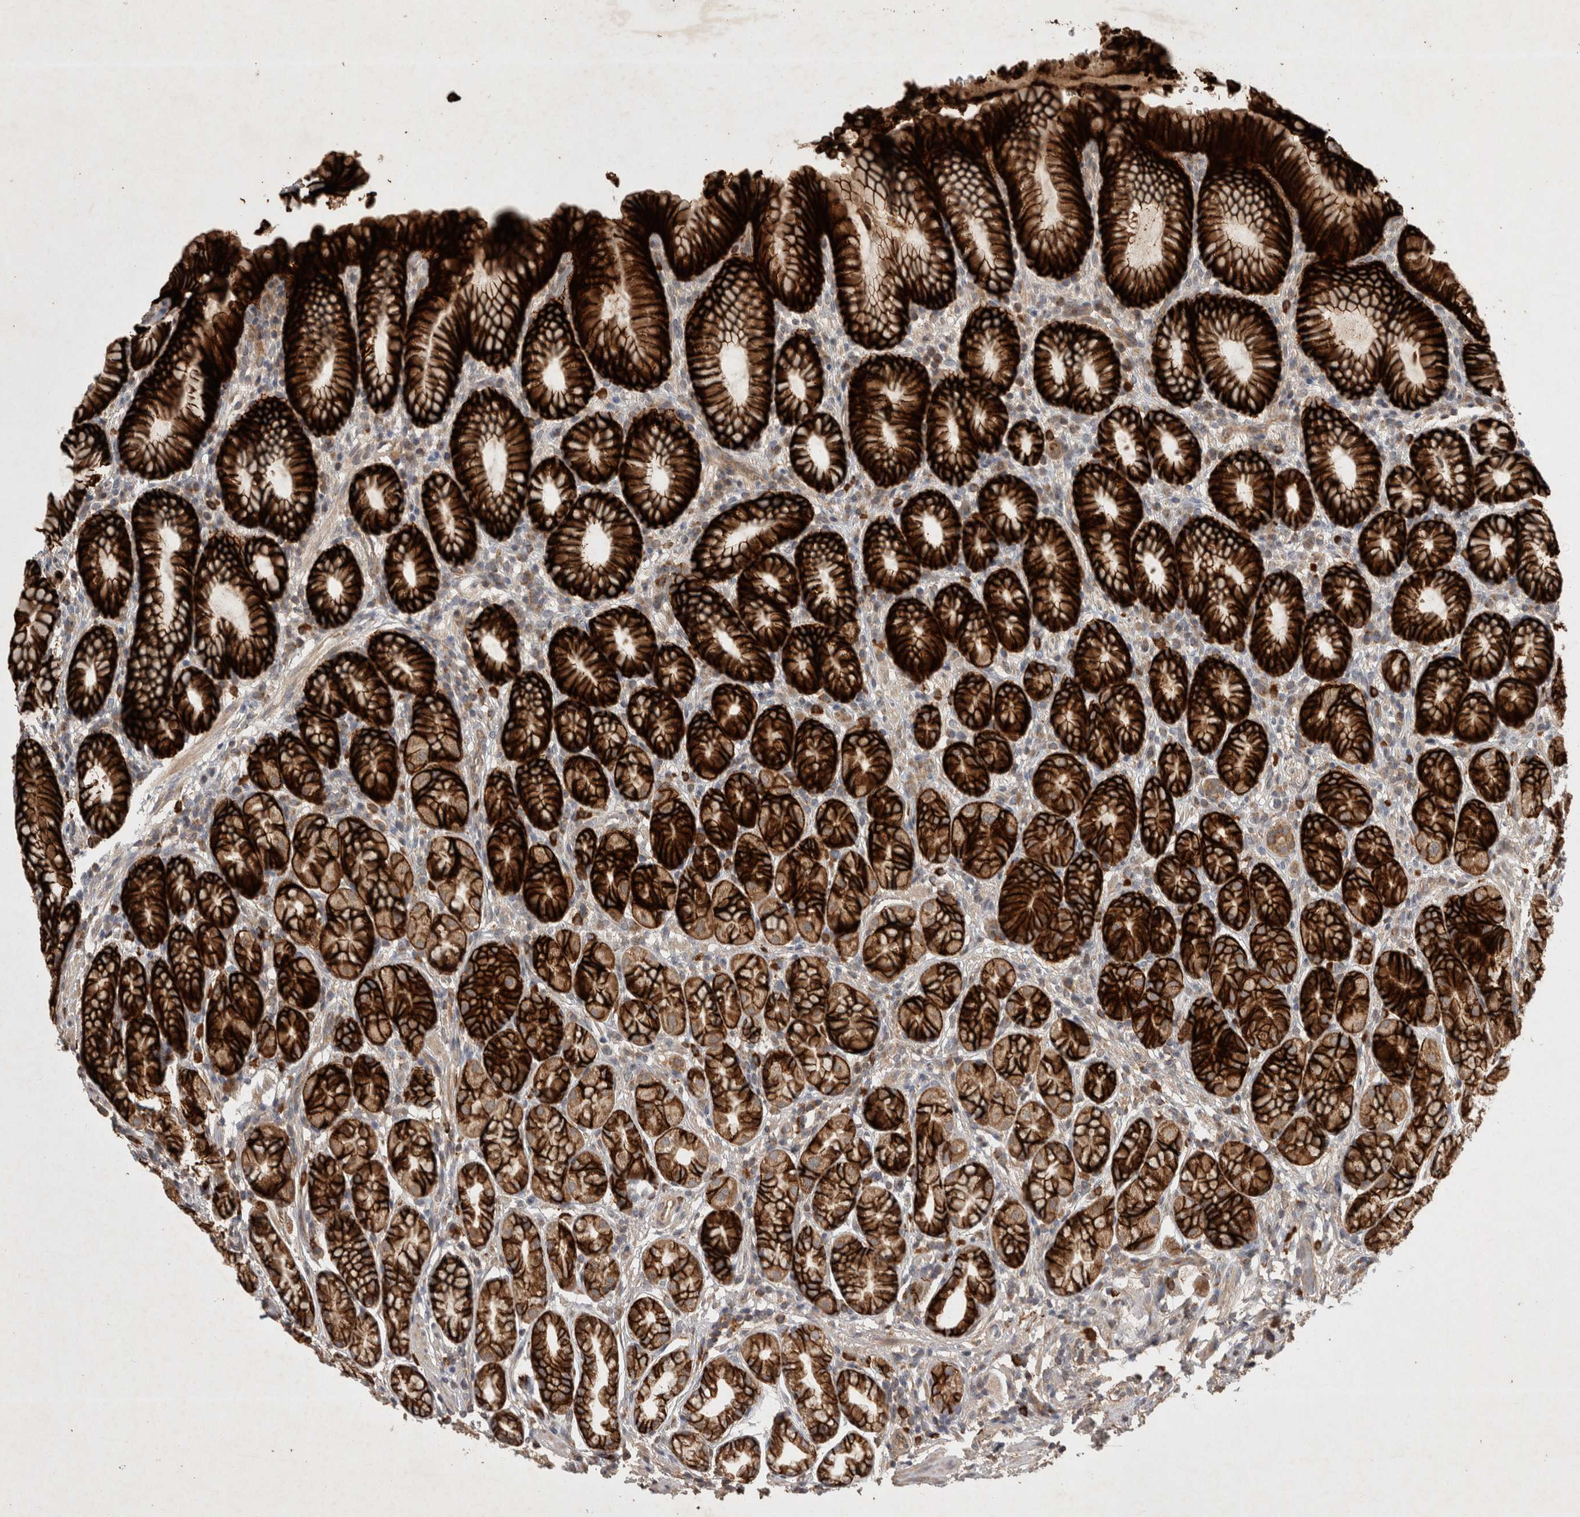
{"staining": {"intensity": "strong", "quantity": ">75%", "location": "cytoplasmic/membranous"}, "tissue": "stomach", "cell_type": "Glandular cells", "image_type": "normal", "snomed": [{"axis": "morphology", "description": "Normal tissue, NOS"}, {"axis": "topography", "description": "Stomach"}], "caption": "DAB (3,3'-diaminobenzidine) immunohistochemical staining of unremarkable stomach demonstrates strong cytoplasmic/membranous protein positivity in approximately >75% of glandular cells.", "gene": "SERAC1", "patient": {"sex": "male", "age": 42}}